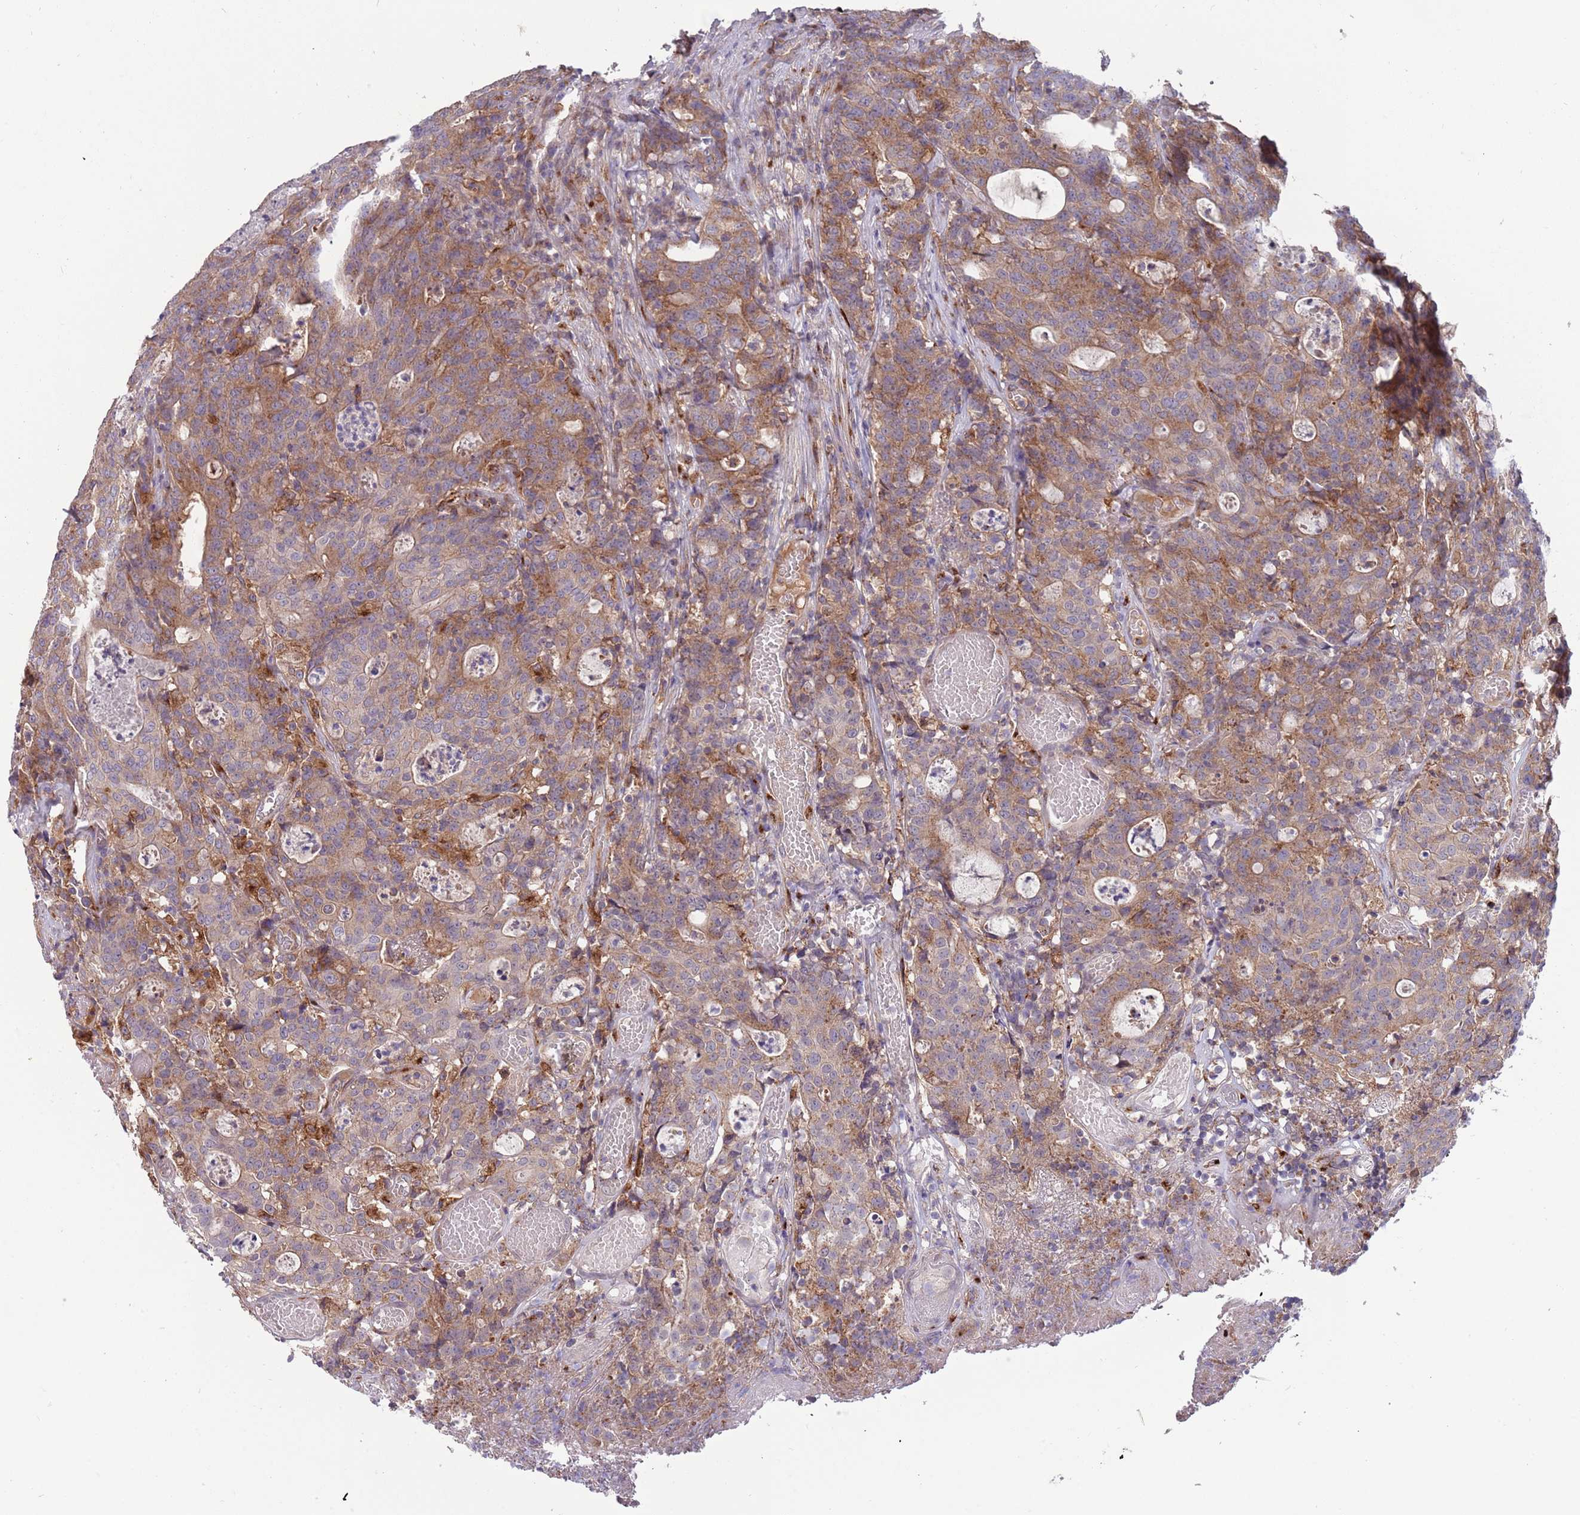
{"staining": {"intensity": "moderate", "quantity": ">75%", "location": "cytoplasmic/membranous"}, "tissue": "colorectal cancer", "cell_type": "Tumor cells", "image_type": "cancer", "snomed": [{"axis": "morphology", "description": "Adenocarcinoma, NOS"}, {"axis": "topography", "description": "Colon"}], "caption": "Adenocarcinoma (colorectal) stained with a brown dye demonstrates moderate cytoplasmic/membranous positive positivity in about >75% of tumor cells.", "gene": "BTBD7", "patient": {"sex": "male", "age": 83}}